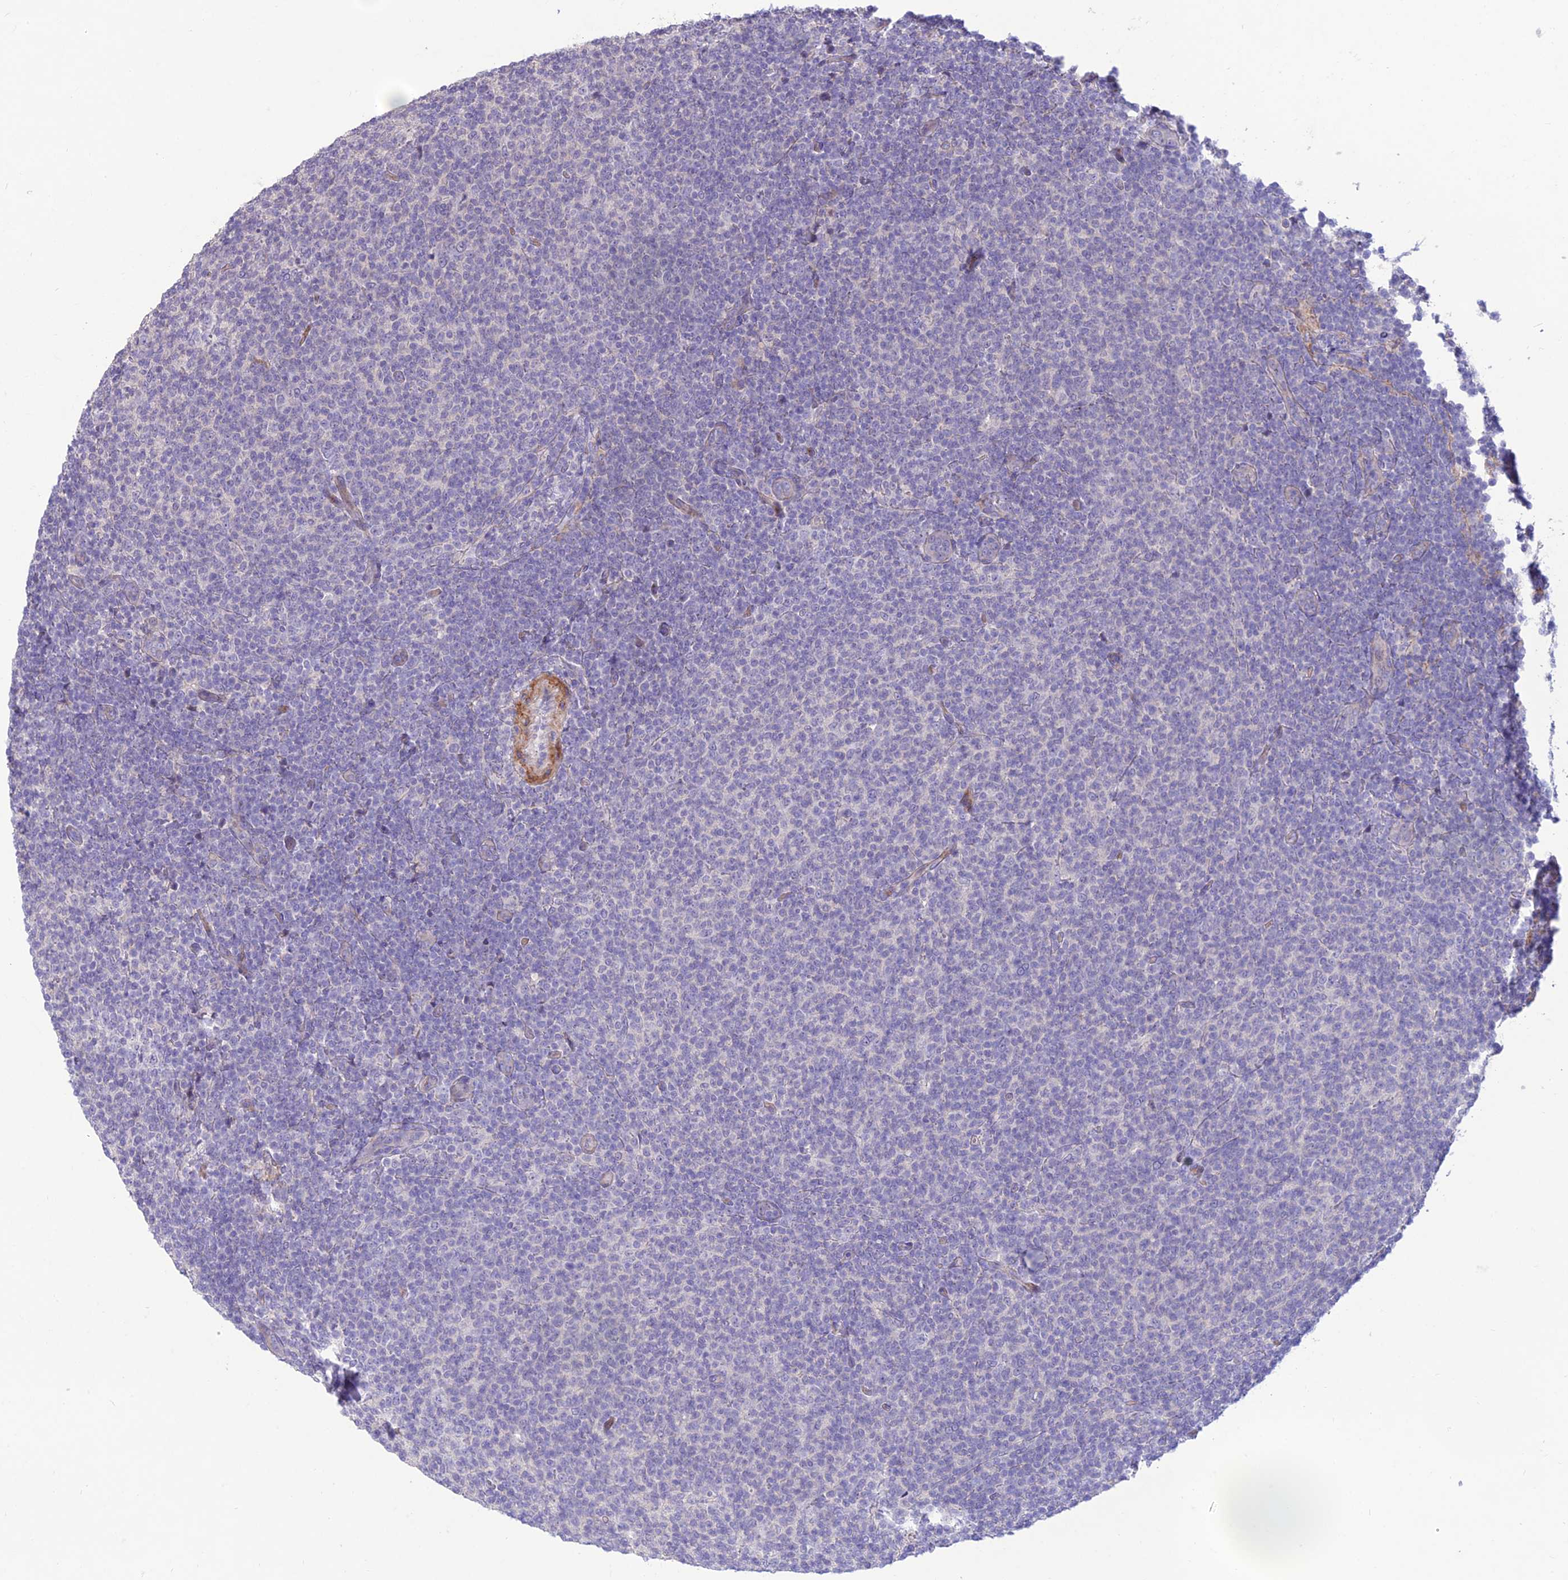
{"staining": {"intensity": "negative", "quantity": "none", "location": "none"}, "tissue": "lymphoma", "cell_type": "Tumor cells", "image_type": "cancer", "snomed": [{"axis": "morphology", "description": "Malignant lymphoma, non-Hodgkin's type, Low grade"}, {"axis": "topography", "description": "Lymph node"}], "caption": "Histopathology image shows no protein staining in tumor cells of lymphoma tissue. (DAB (3,3'-diaminobenzidine) immunohistochemistry visualized using brightfield microscopy, high magnification).", "gene": "TEKT3", "patient": {"sex": "male", "age": 66}}